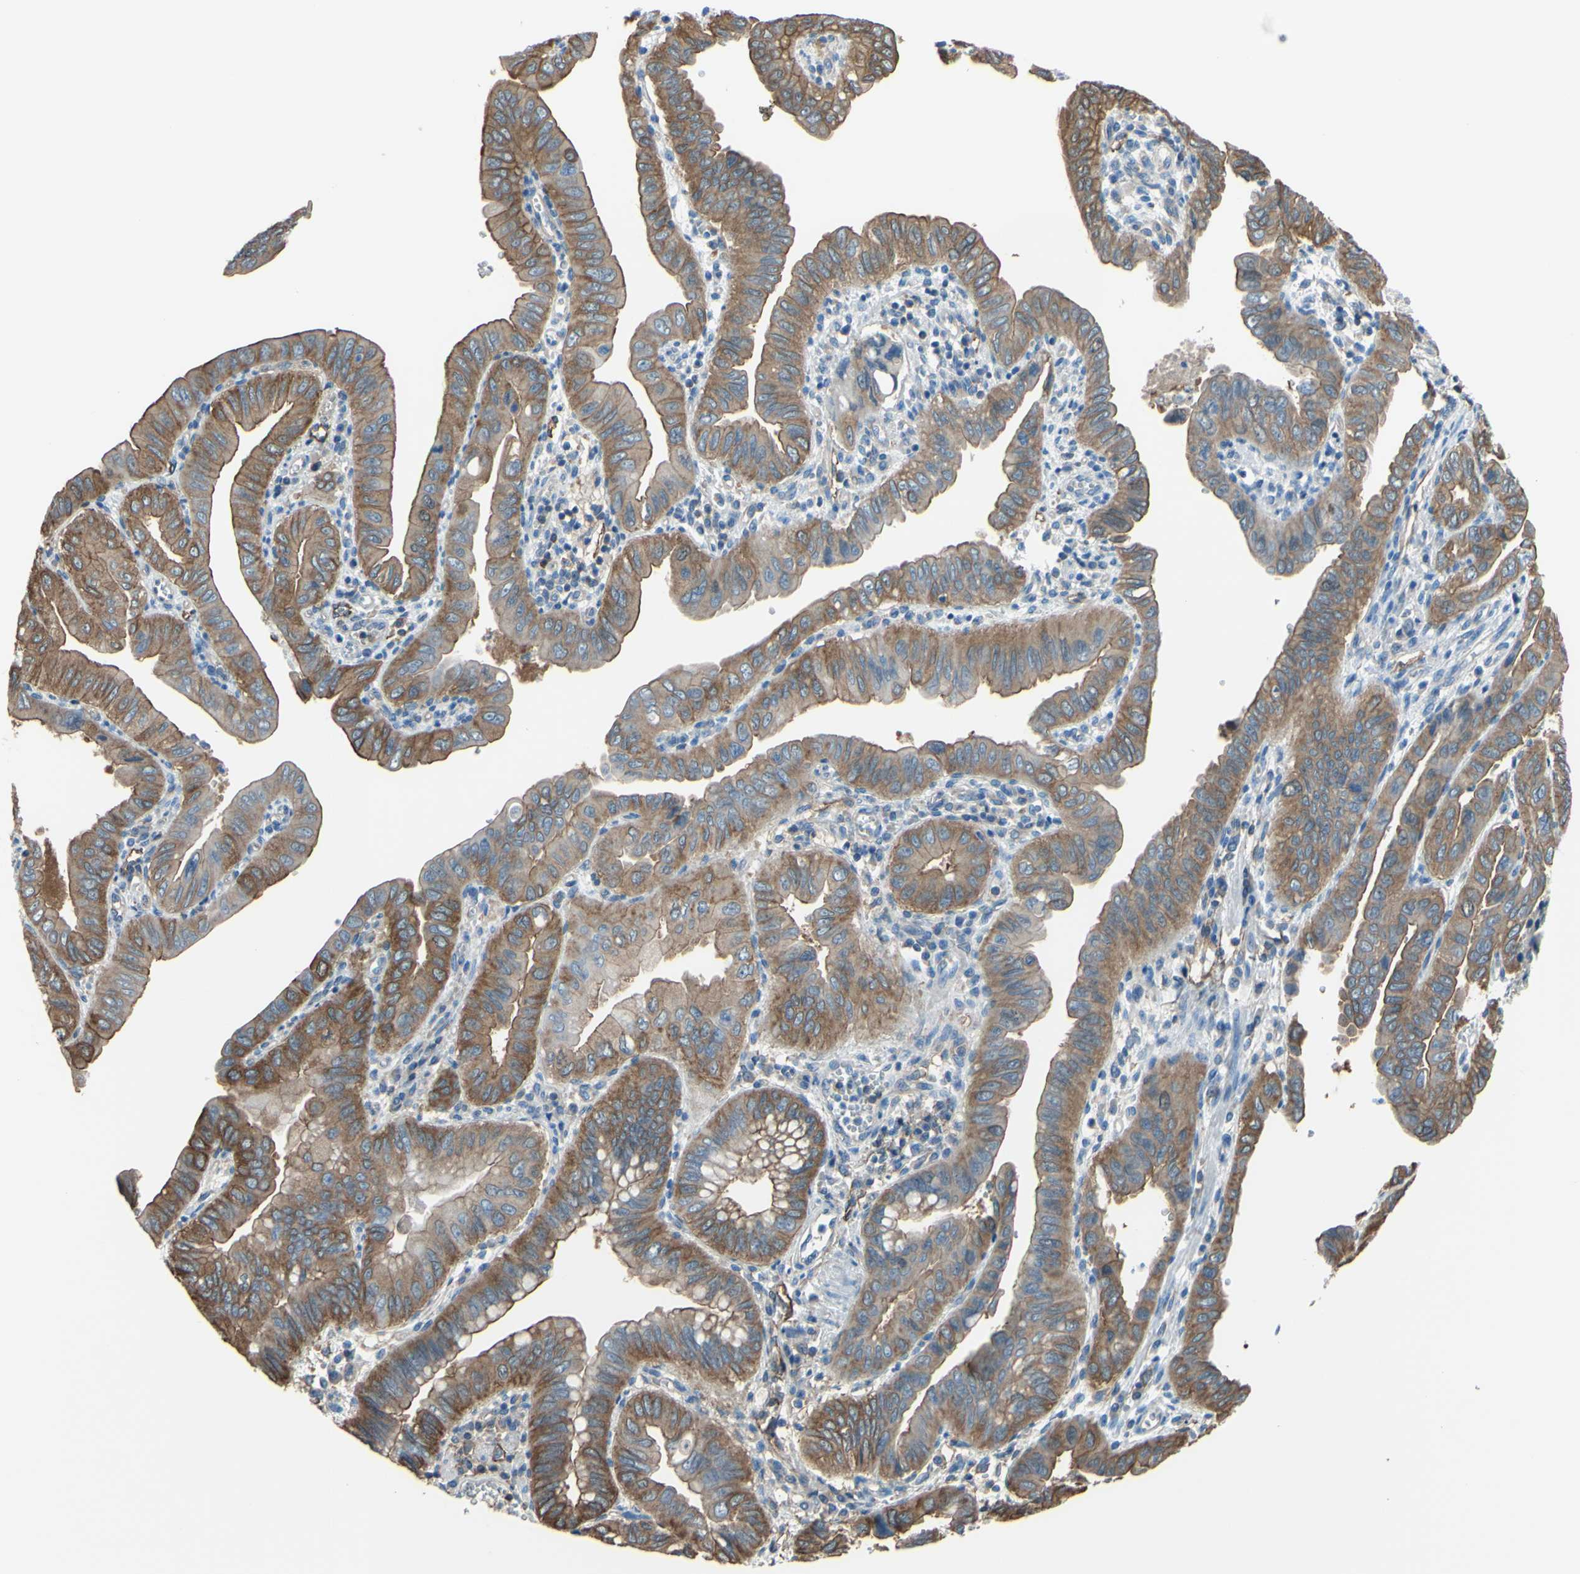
{"staining": {"intensity": "moderate", "quantity": ">75%", "location": "cytoplasmic/membranous"}, "tissue": "pancreatic cancer", "cell_type": "Tumor cells", "image_type": "cancer", "snomed": [{"axis": "morphology", "description": "Normal tissue, NOS"}, {"axis": "topography", "description": "Lymph node"}], "caption": "A brown stain highlights moderate cytoplasmic/membranous expression of a protein in pancreatic cancer tumor cells.", "gene": "ADD1", "patient": {"sex": "male", "age": 50}}